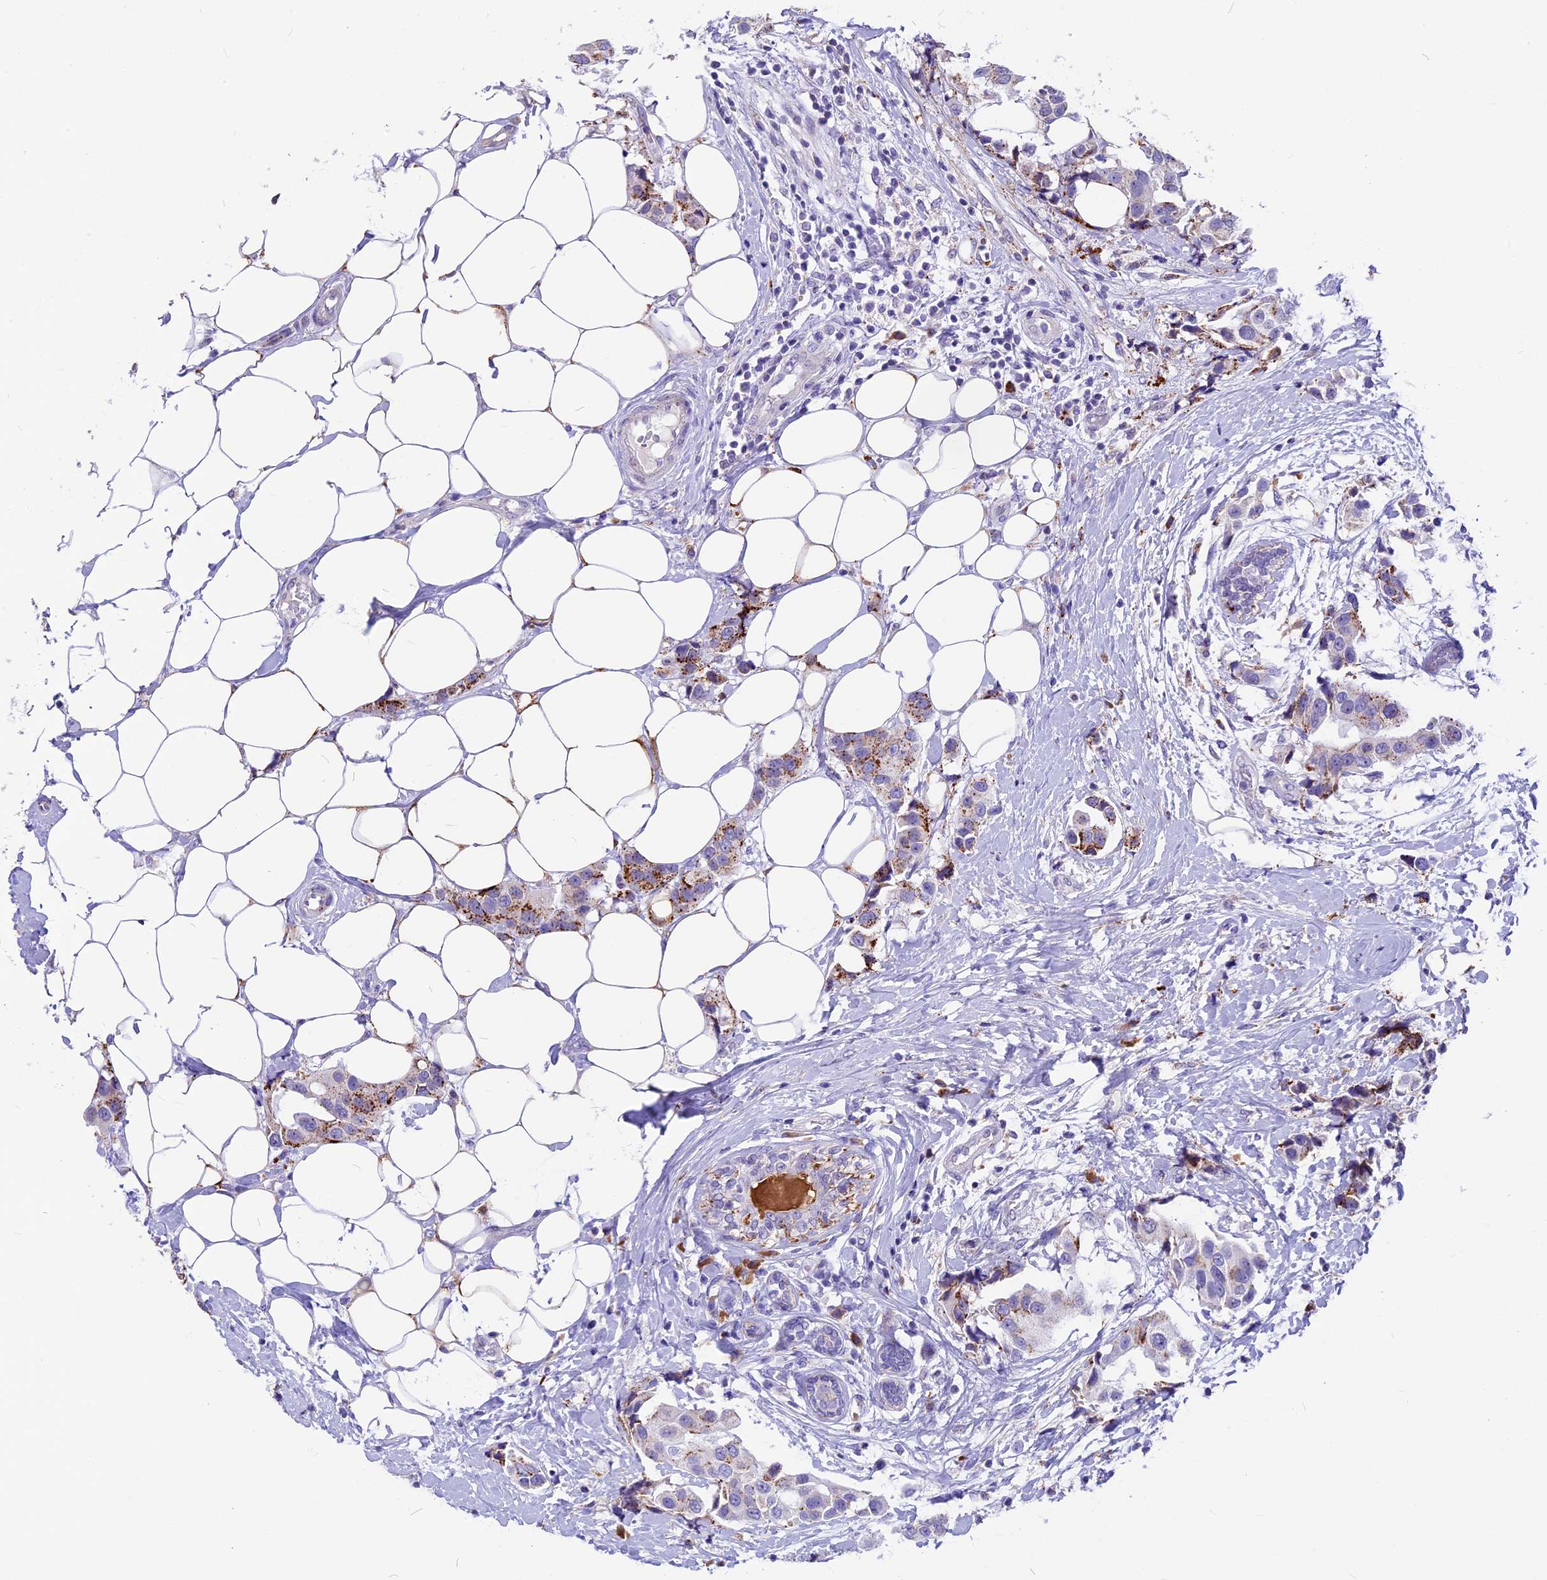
{"staining": {"intensity": "moderate", "quantity": "25%-75%", "location": "cytoplasmic/membranous"}, "tissue": "breast cancer", "cell_type": "Tumor cells", "image_type": "cancer", "snomed": [{"axis": "morphology", "description": "Normal tissue, NOS"}, {"axis": "morphology", "description": "Duct carcinoma"}, {"axis": "topography", "description": "Breast"}], "caption": "This histopathology image demonstrates immunohistochemistry staining of human breast cancer, with medium moderate cytoplasmic/membranous expression in approximately 25%-75% of tumor cells.", "gene": "THRSP", "patient": {"sex": "female", "age": 39}}